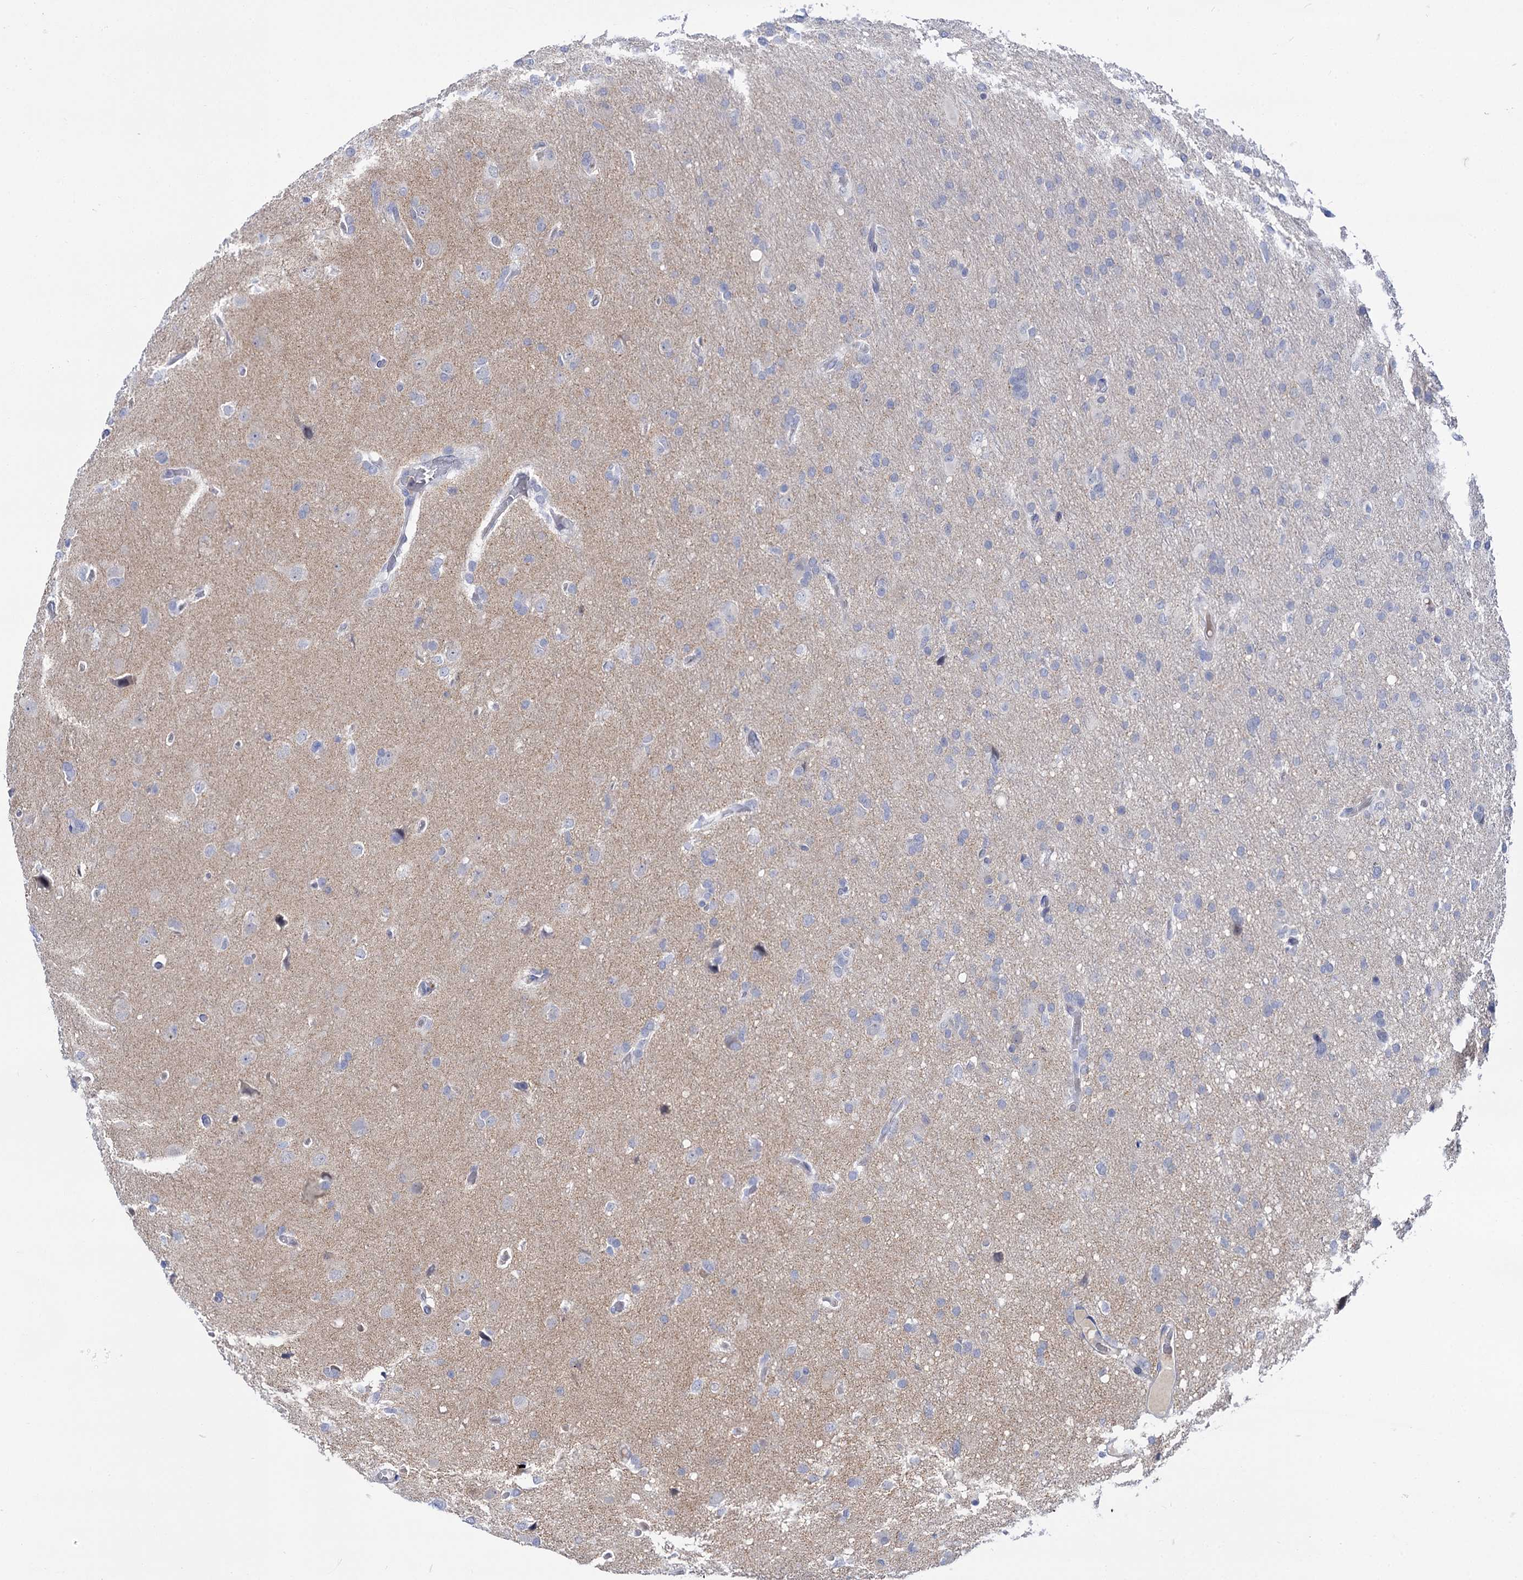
{"staining": {"intensity": "negative", "quantity": "none", "location": "none"}, "tissue": "glioma", "cell_type": "Tumor cells", "image_type": "cancer", "snomed": [{"axis": "morphology", "description": "Glioma, malignant, High grade"}, {"axis": "topography", "description": "Cerebral cortex"}], "caption": "Tumor cells are negative for brown protein staining in glioma.", "gene": "NEK10", "patient": {"sex": "female", "age": 36}}